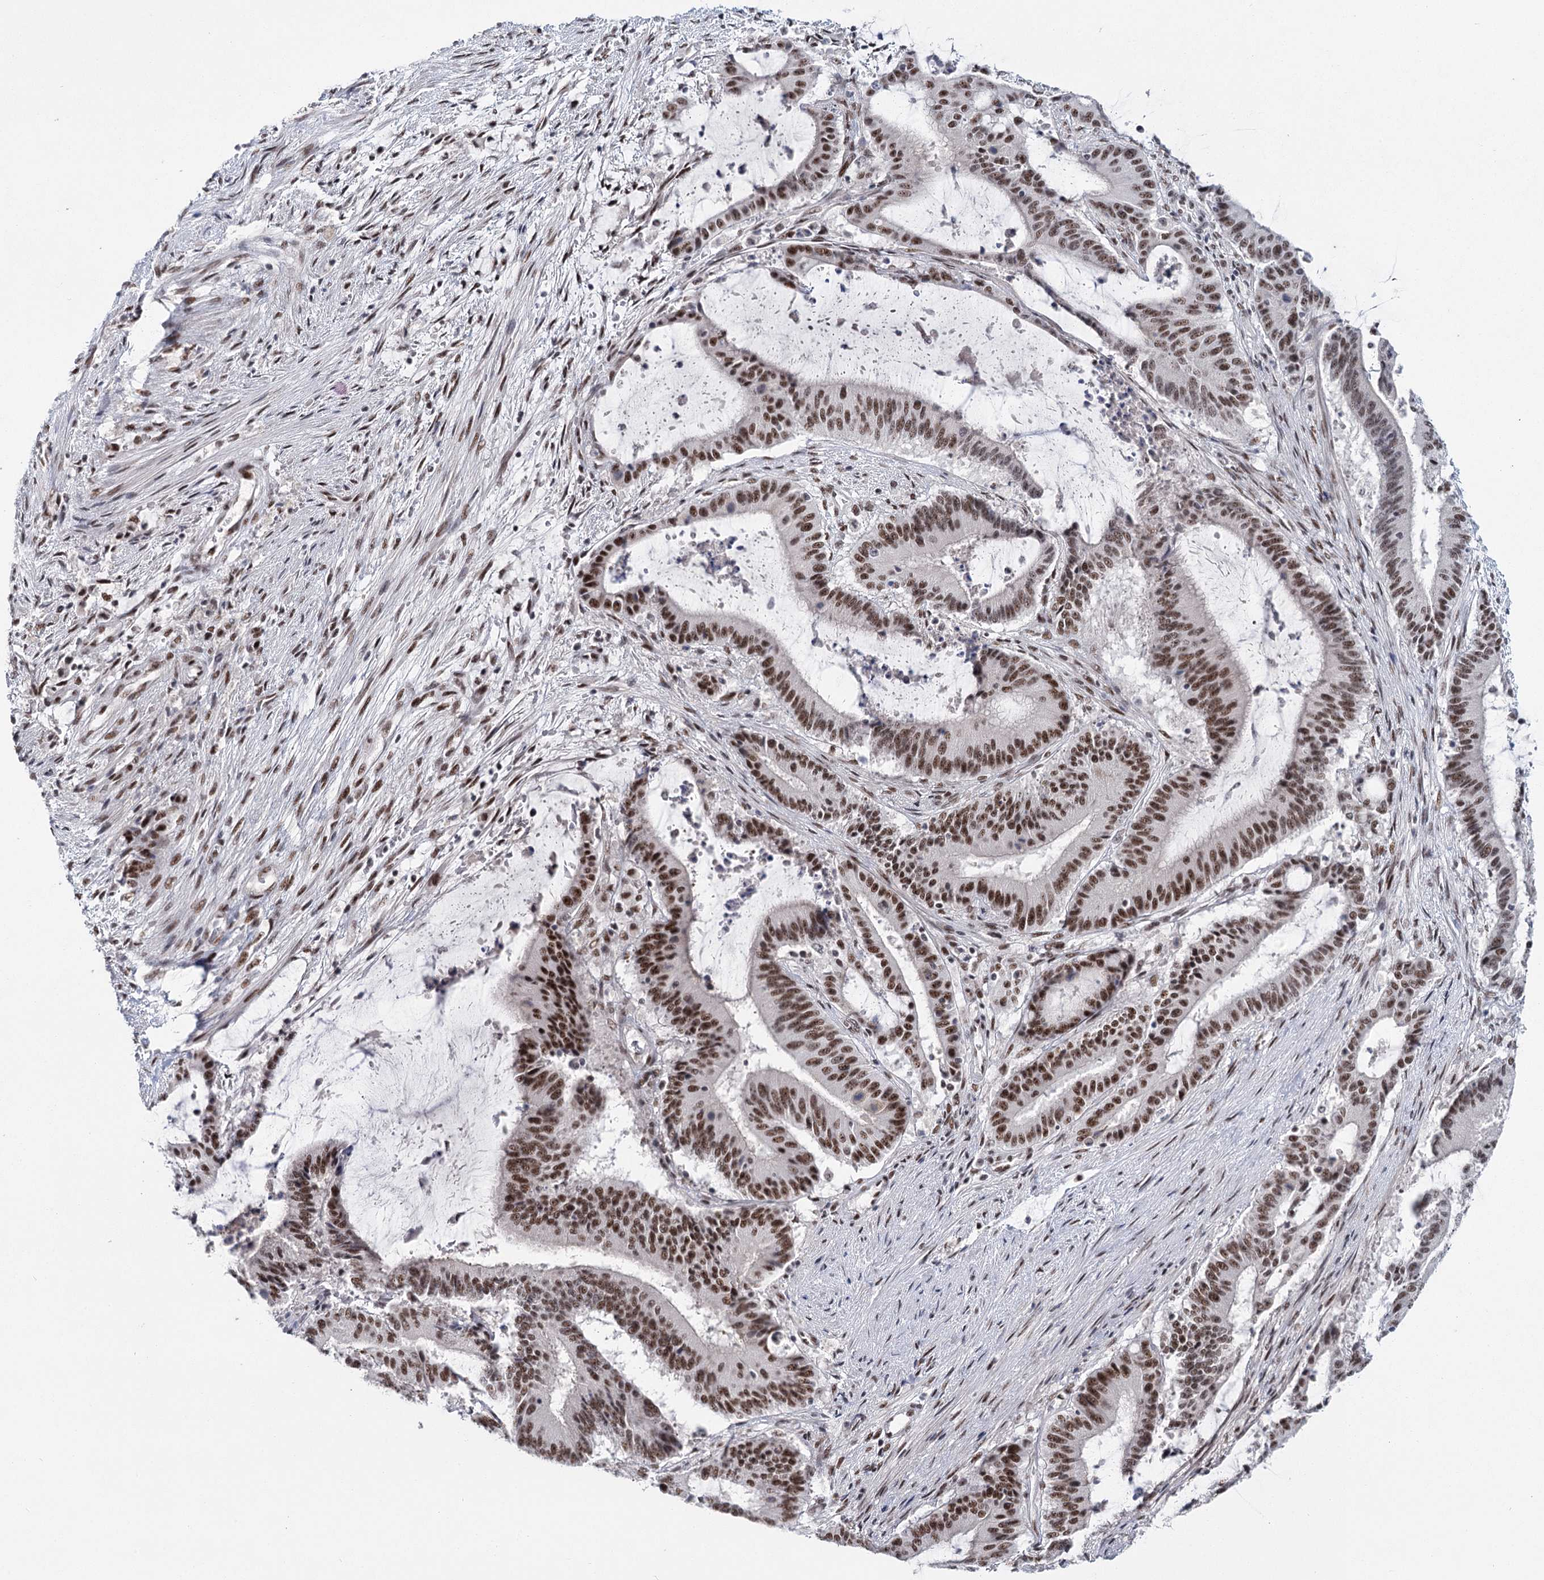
{"staining": {"intensity": "strong", "quantity": ">75%", "location": "nuclear"}, "tissue": "liver cancer", "cell_type": "Tumor cells", "image_type": "cancer", "snomed": [{"axis": "morphology", "description": "Normal tissue, NOS"}, {"axis": "morphology", "description": "Cholangiocarcinoma"}, {"axis": "topography", "description": "Liver"}, {"axis": "topography", "description": "Peripheral nerve tissue"}], "caption": "DAB (3,3'-diaminobenzidine) immunohistochemical staining of human liver cholangiocarcinoma reveals strong nuclear protein expression in approximately >75% of tumor cells. (DAB = brown stain, brightfield microscopy at high magnification).", "gene": "SCAF8", "patient": {"sex": "female", "age": 73}}